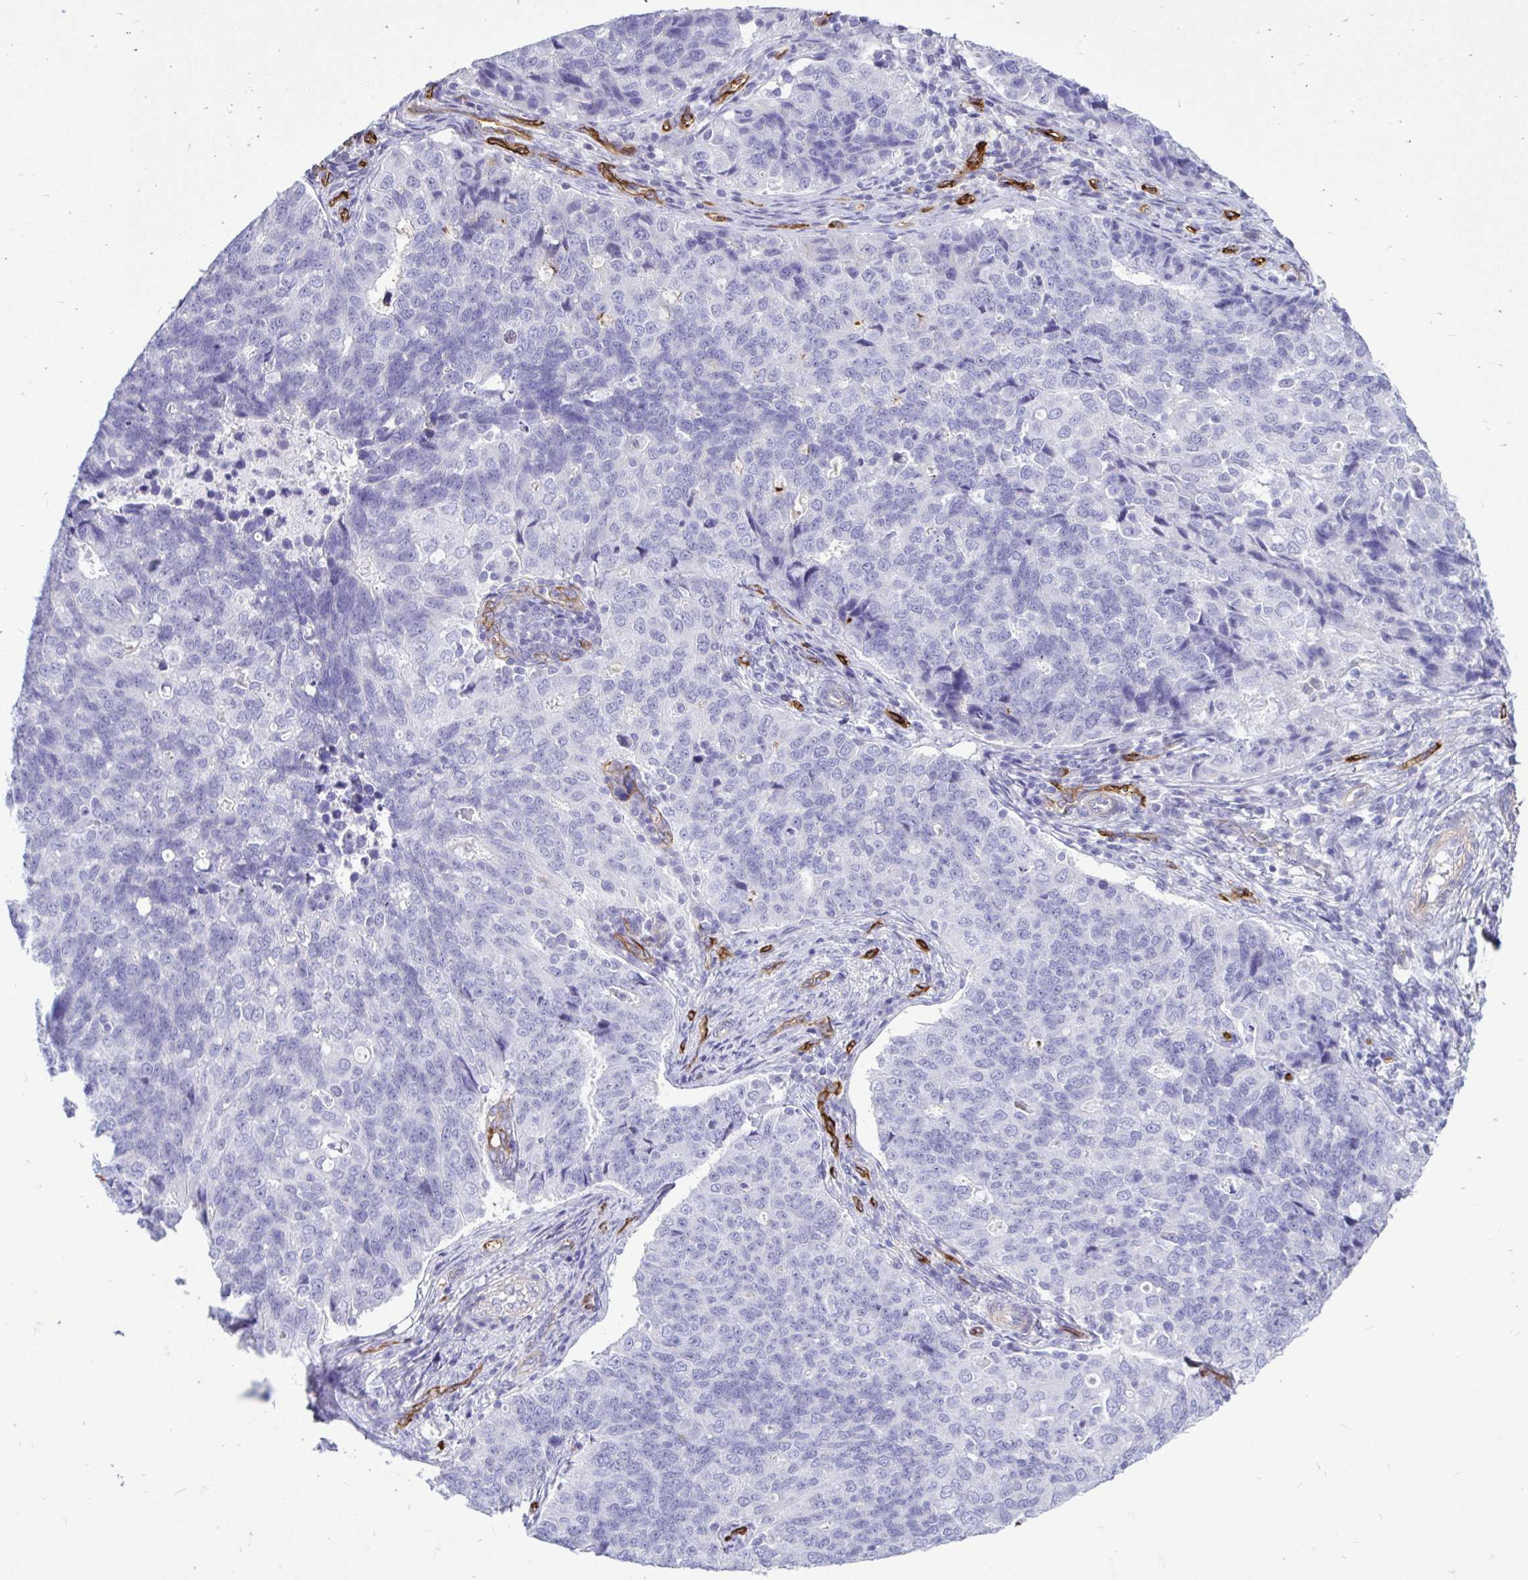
{"staining": {"intensity": "negative", "quantity": "none", "location": "none"}, "tissue": "endometrial cancer", "cell_type": "Tumor cells", "image_type": "cancer", "snomed": [{"axis": "morphology", "description": "Adenocarcinoma, NOS"}, {"axis": "topography", "description": "Endometrium"}], "caption": "Tumor cells are negative for brown protein staining in adenocarcinoma (endometrial).", "gene": "ABCG2", "patient": {"sex": "female", "age": 43}}